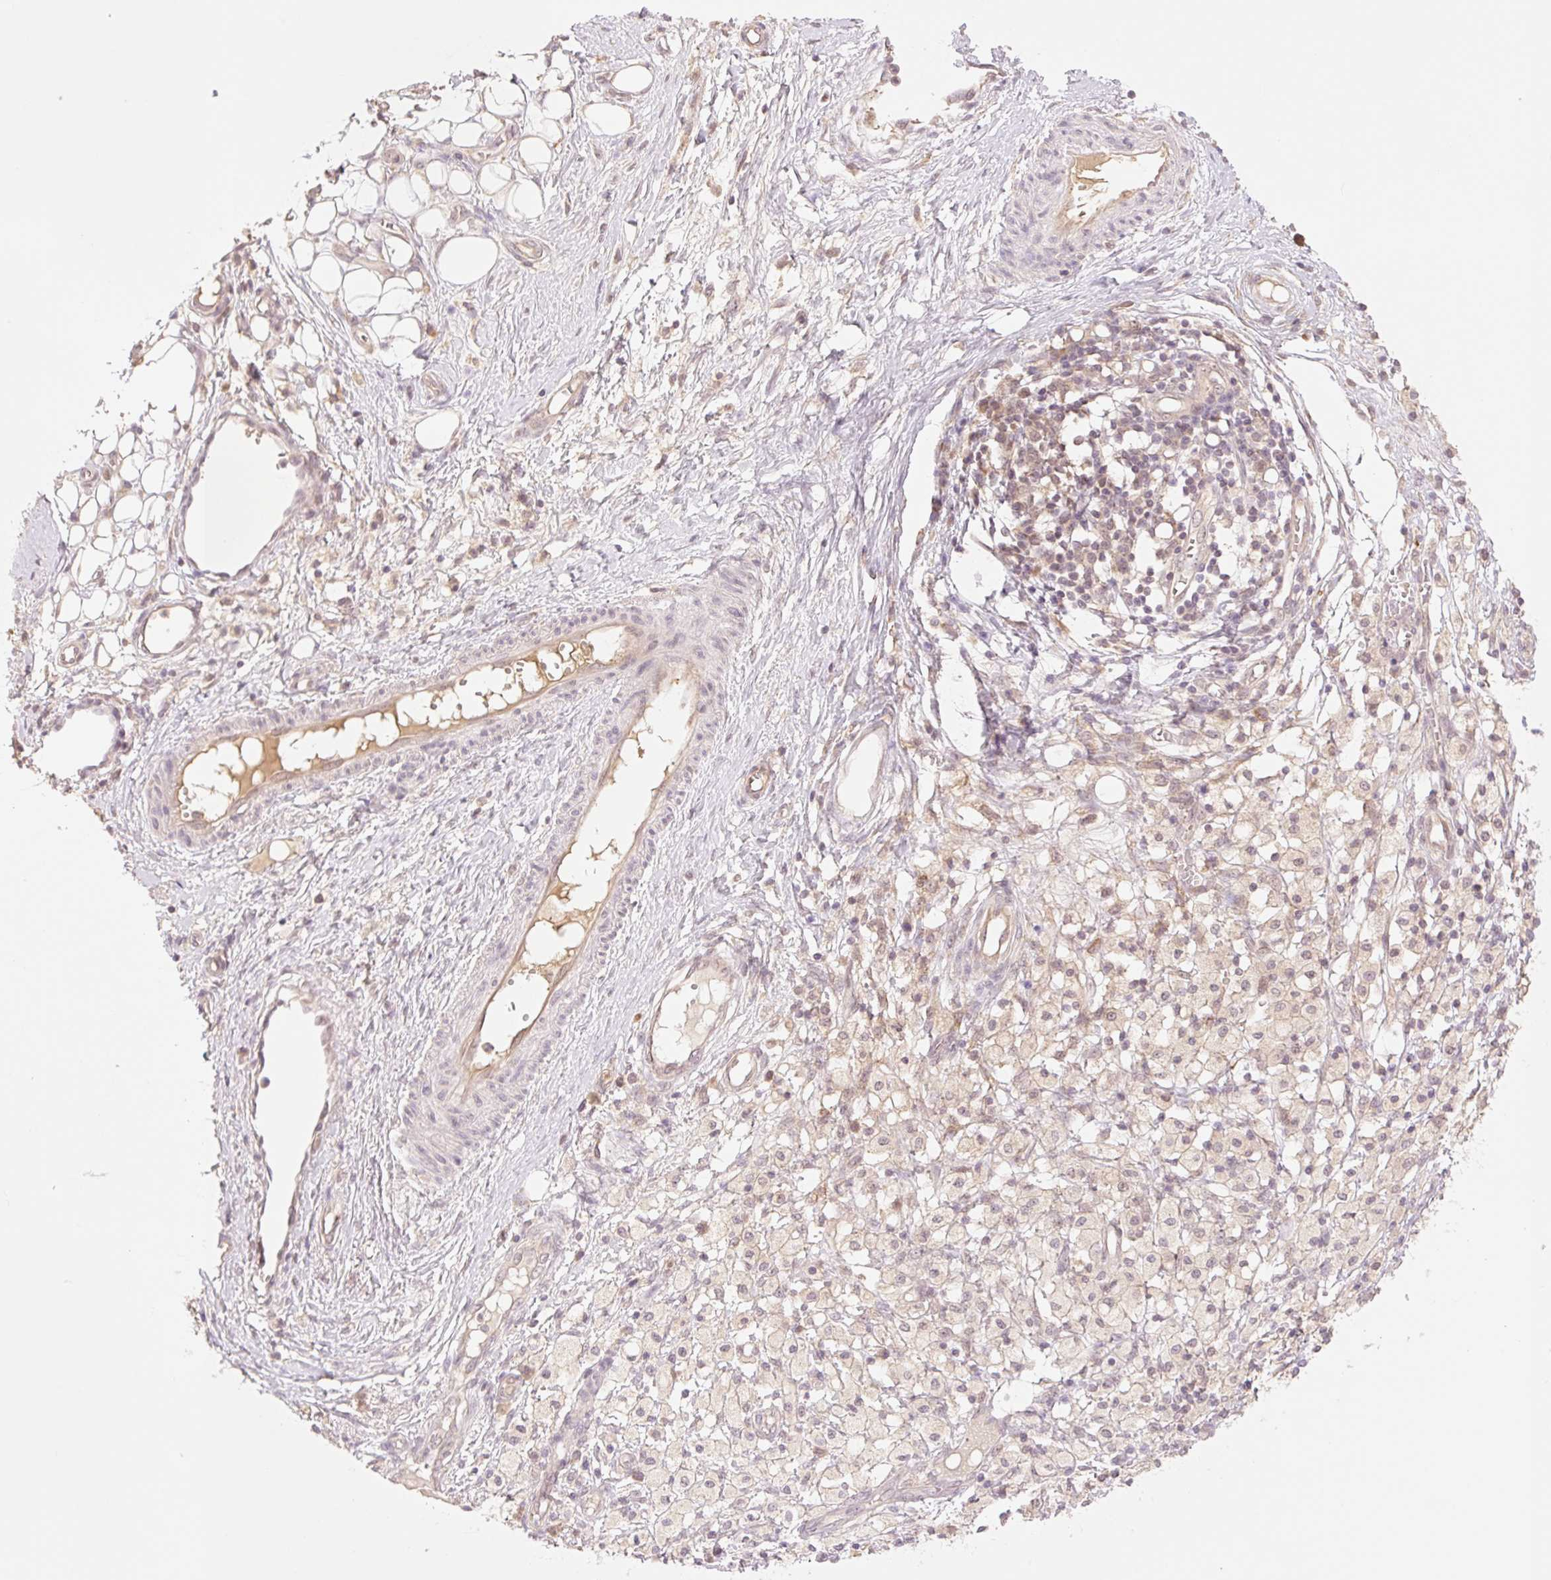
{"staining": {"intensity": "negative", "quantity": "none", "location": "none"}, "tissue": "ovarian cancer", "cell_type": "Tumor cells", "image_type": "cancer", "snomed": [{"axis": "morphology", "description": "Carcinoma, endometroid"}, {"axis": "topography", "description": "Ovary"}], "caption": "Human ovarian cancer stained for a protein using immunohistochemistry reveals no positivity in tumor cells.", "gene": "YJU2B", "patient": {"sex": "female", "age": 42}}